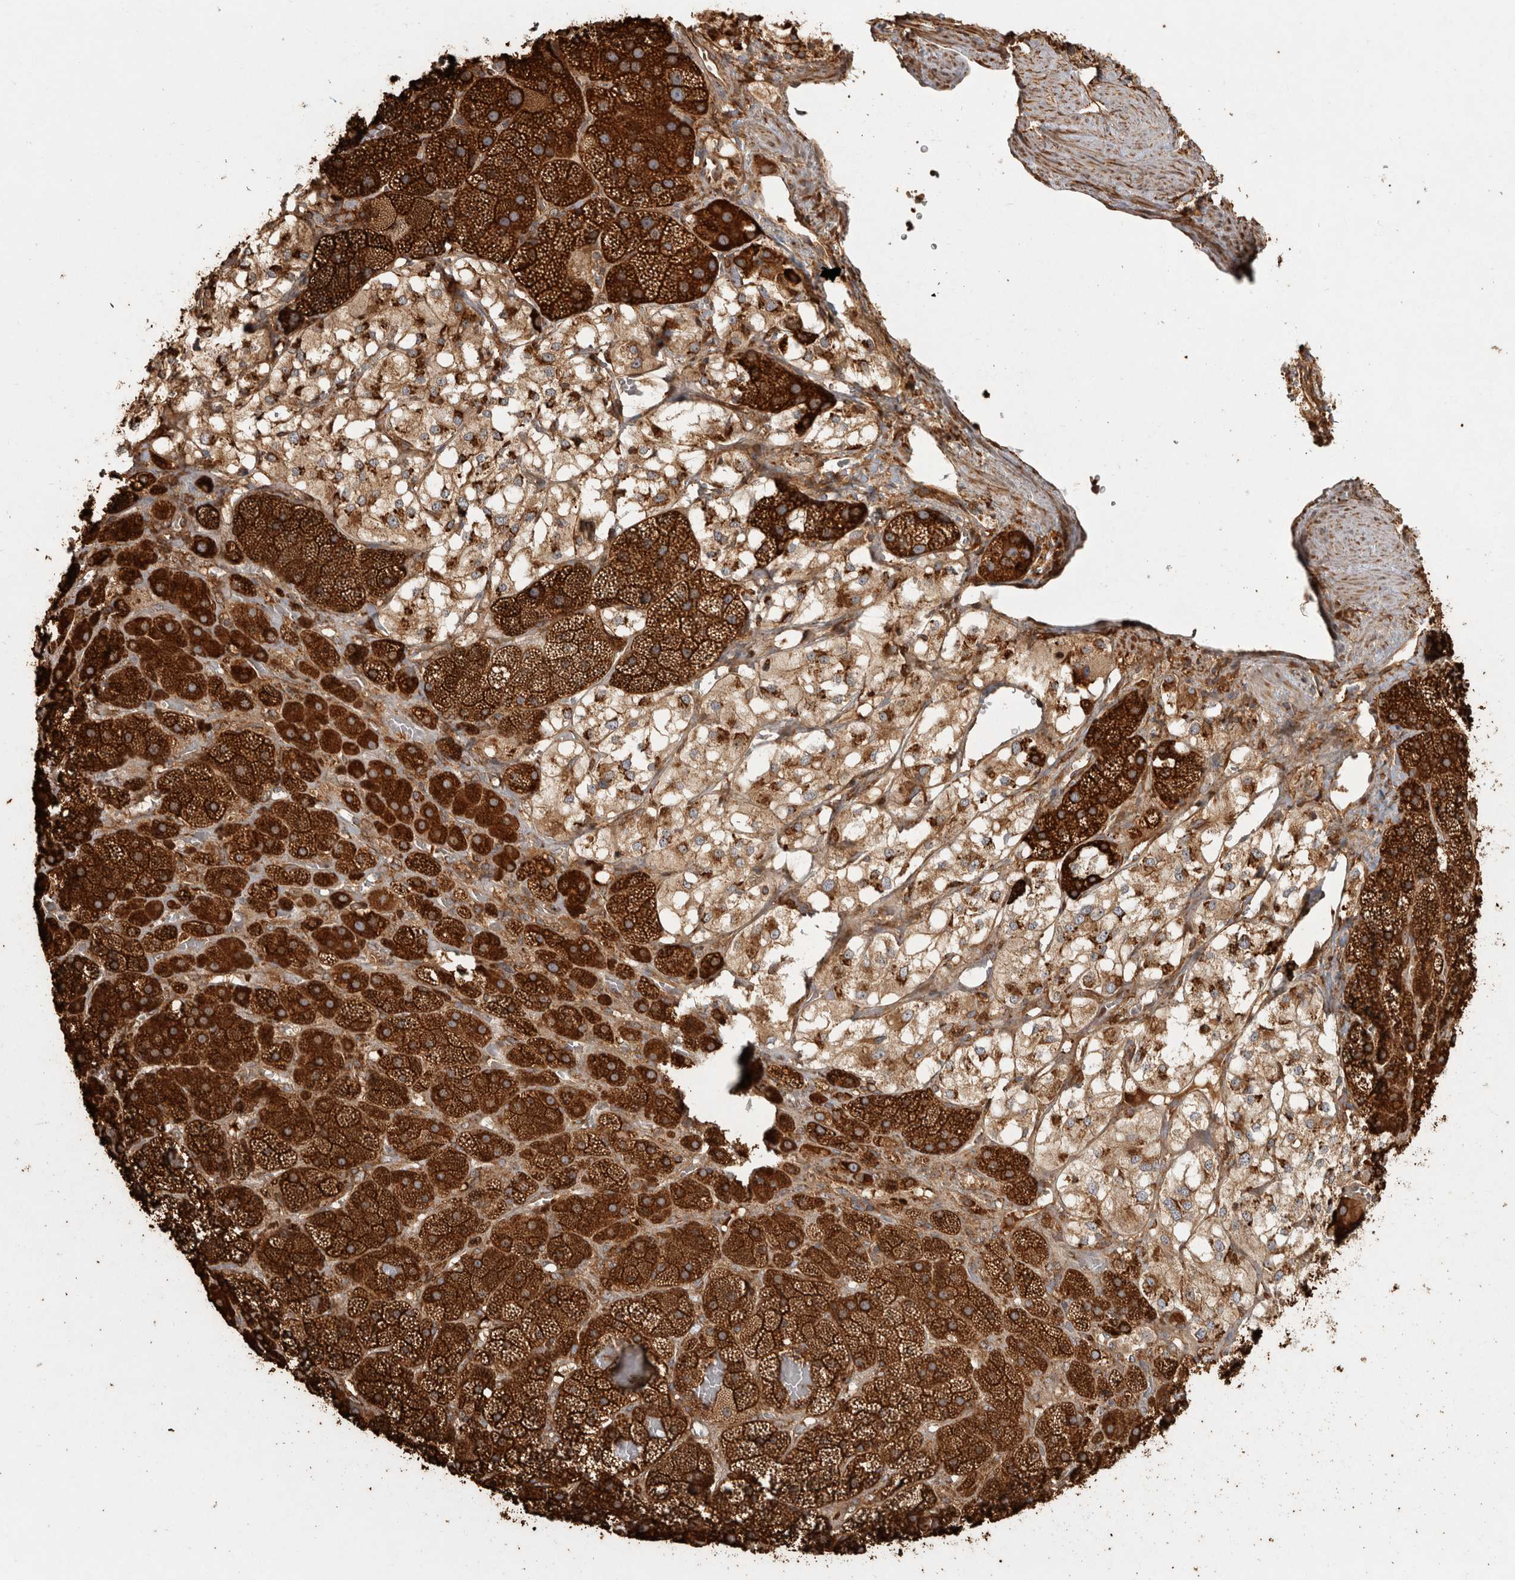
{"staining": {"intensity": "strong", "quantity": ">75%", "location": "cytoplasmic/membranous"}, "tissue": "adrenal gland", "cell_type": "Glandular cells", "image_type": "normal", "snomed": [{"axis": "morphology", "description": "Normal tissue, NOS"}, {"axis": "topography", "description": "Adrenal gland"}], "caption": "Immunohistochemistry staining of benign adrenal gland, which exhibits high levels of strong cytoplasmic/membranous staining in approximately >75% of glandular cells indicating strong cytoplasmic/membranous protein positivity. The staining was performed using DAB (brown) for protein detection and nuclei were counterstained in hematoxylin (blue).", "gene": "CAMSAP2", "patient": {"sex": "male", "age": 57}}